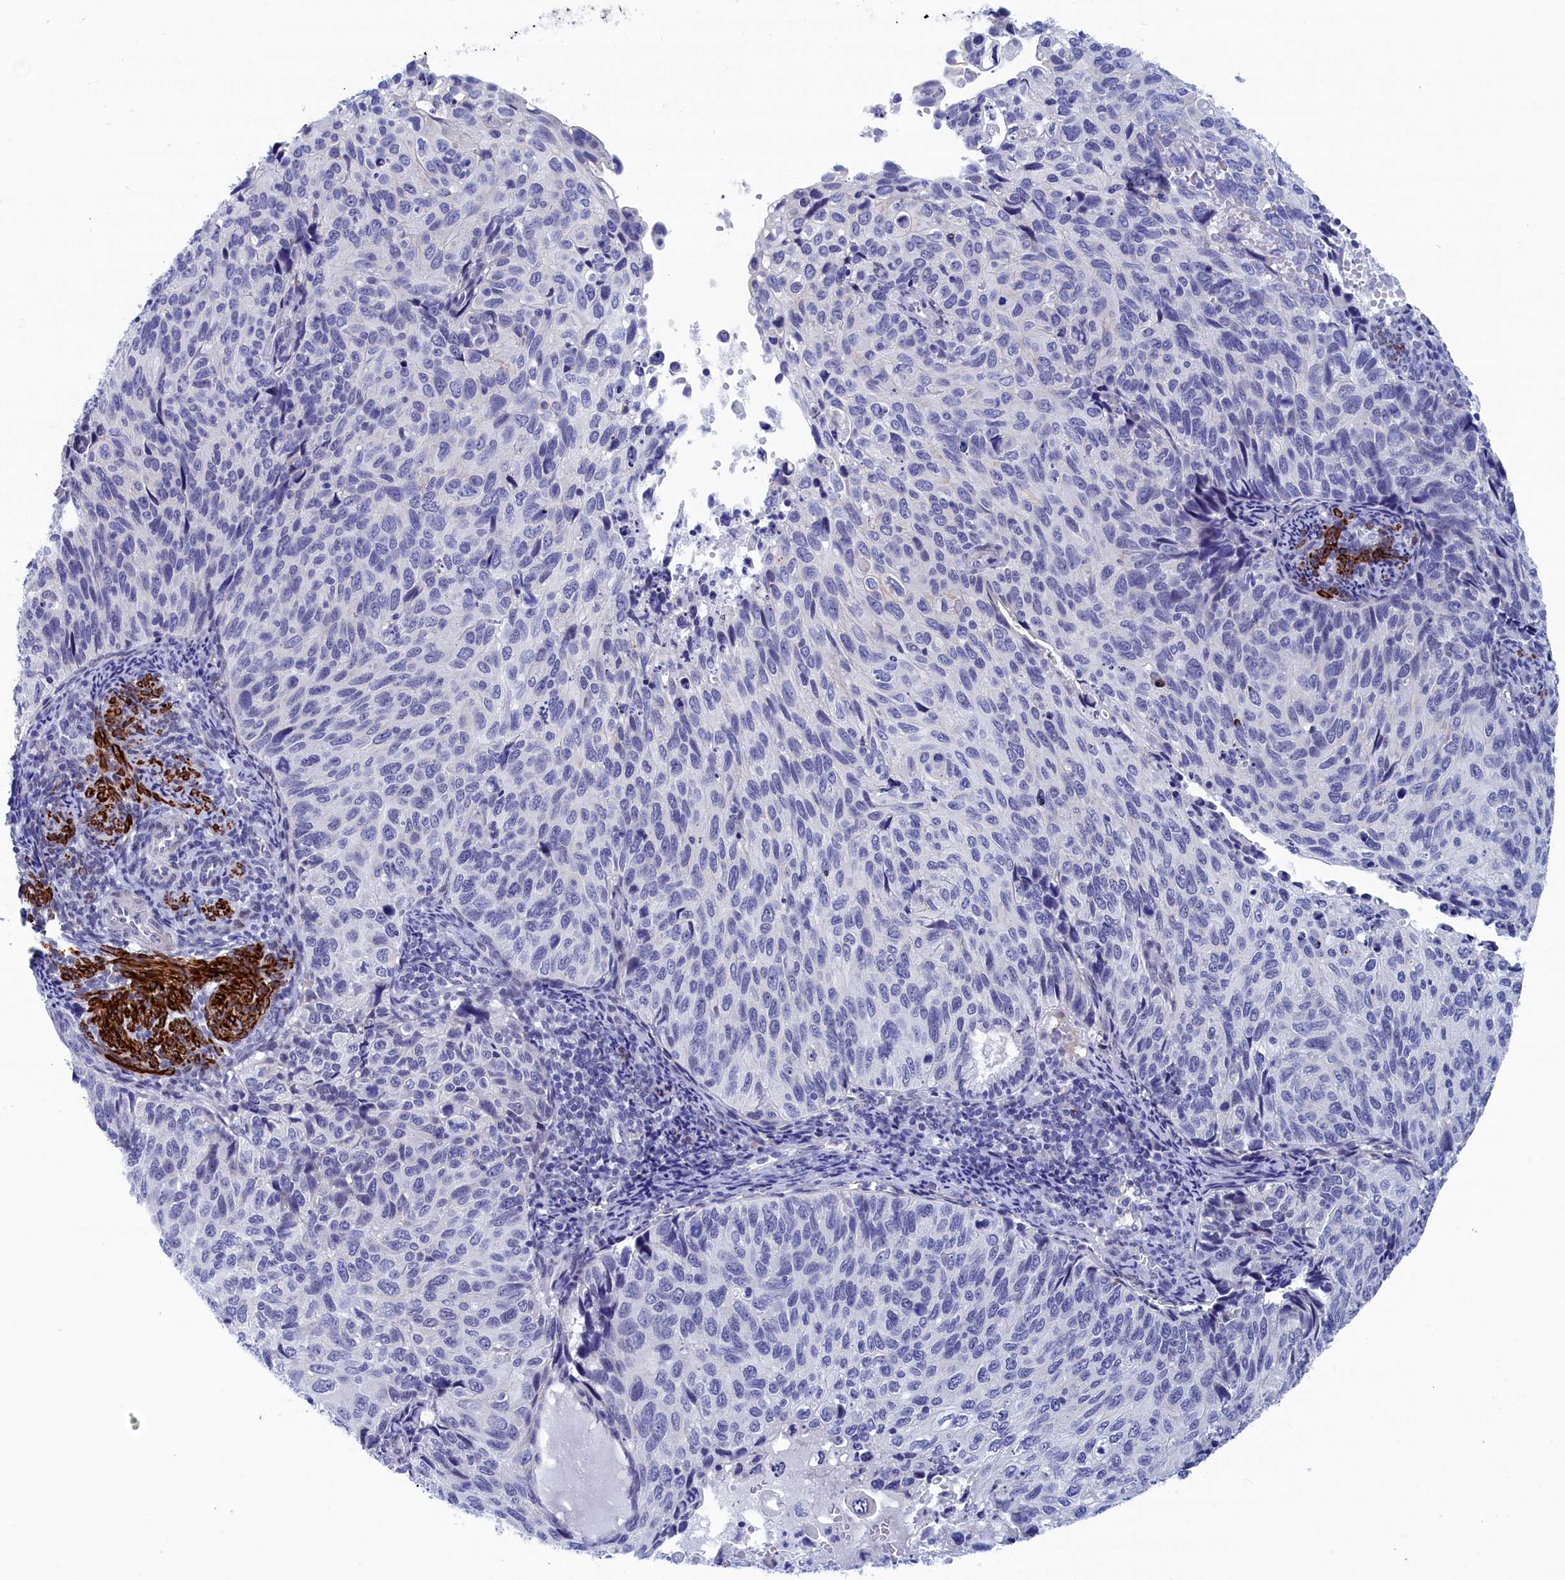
{"staining": {"intensity": "negative", "quantity": "none", "location": "none"}, "tissue": "cervical cancer", "cell_type": "Tumor cells", "image_type": "cancer", "snomed": [{"axis": "morphology", "description": "Squamous cell carcinoma, NOS"}, {"axis": "topography", "description": "Cervix"}], "caption": "An immunohistochemistry (IHC) histopathology image of cervical cancer is shown. There is no staining in tumor cells of cervical cancer. The staining is performed using DAB (3,3'-diaminobenzidine) brown chromogen with nuclei counter-stained in using hematoxylin.", "gene": "WDR83", "patient": {"sex": "female", "age": 70}}